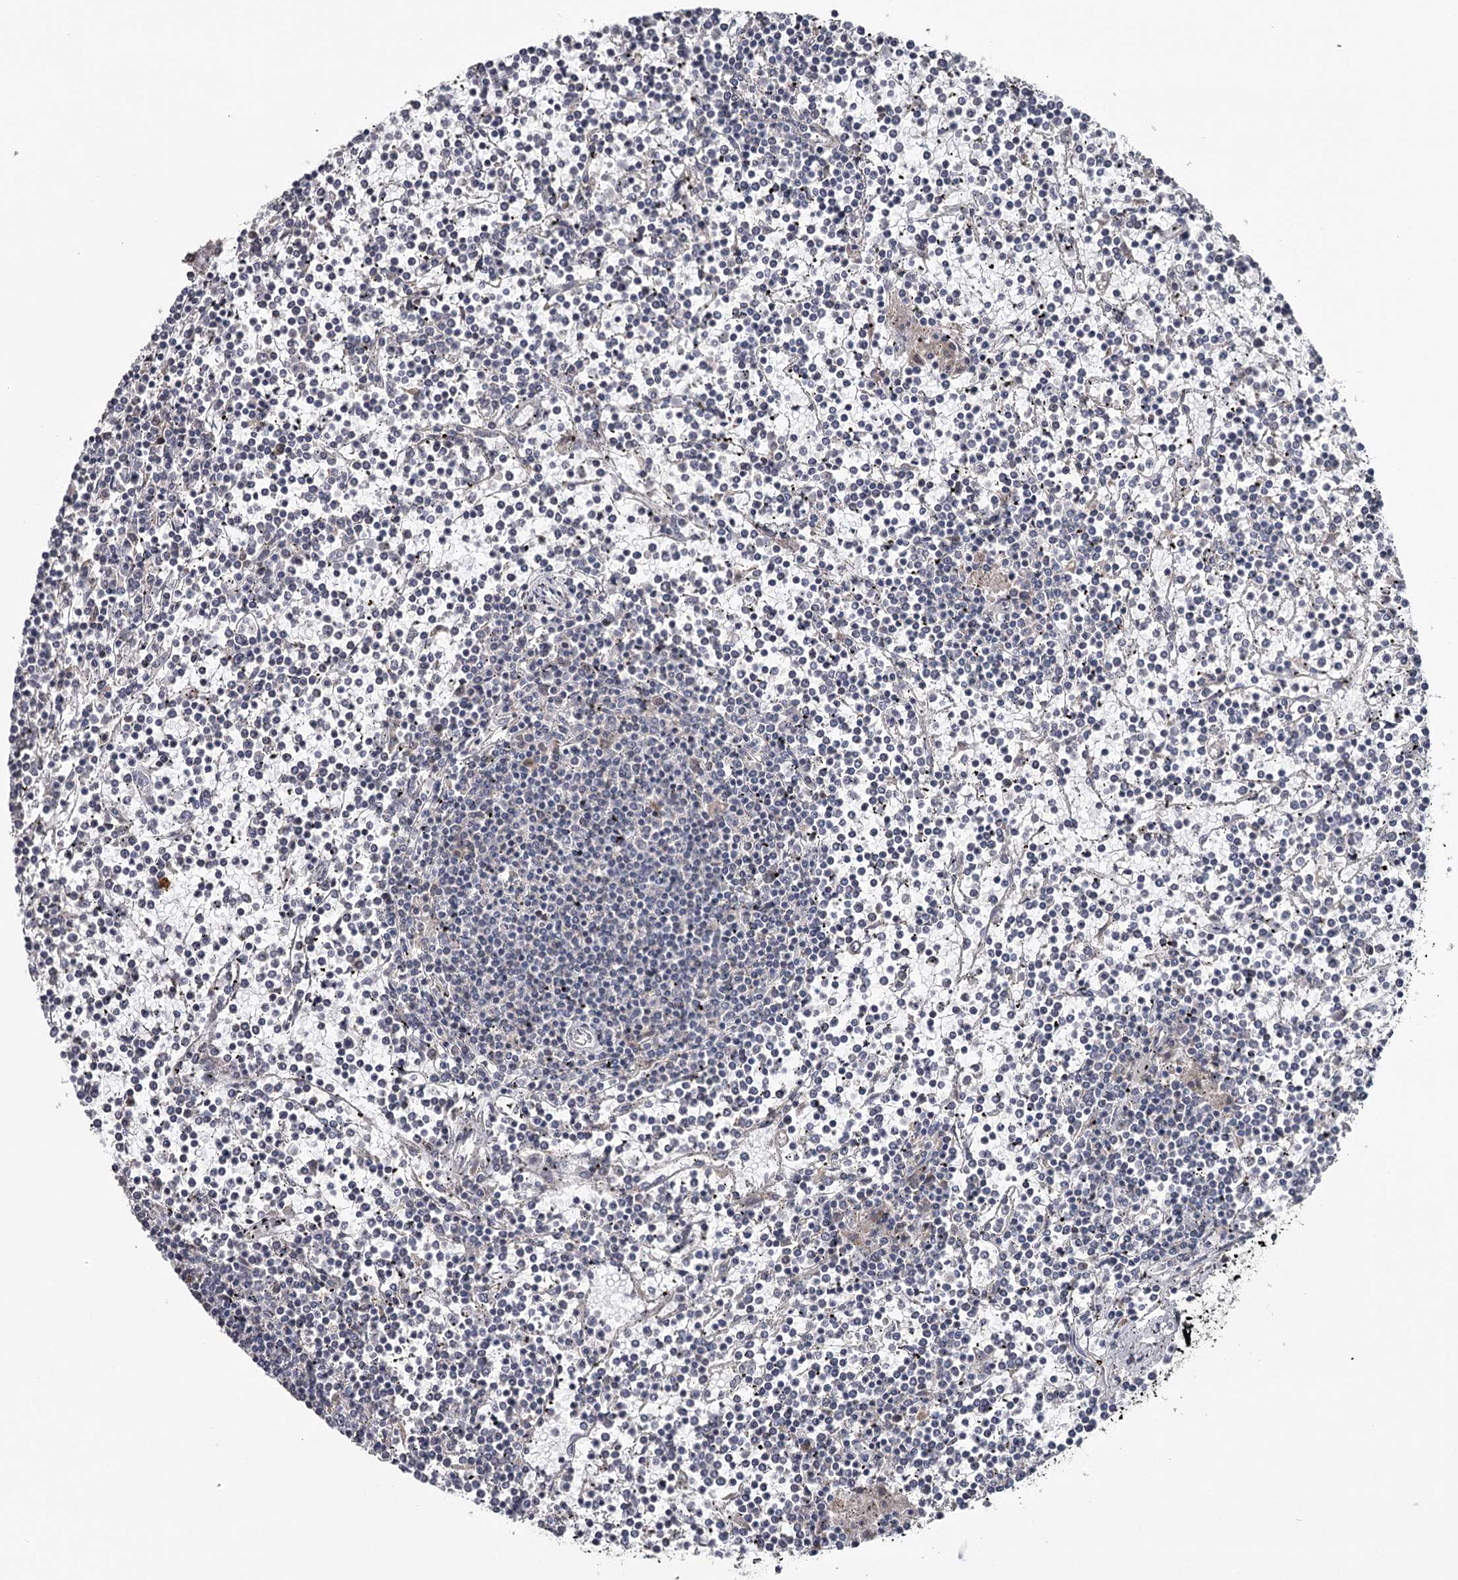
{"staining": {"intensity": "negative", "quantity": "none", "location": "none"}, "tissue": "lymphoma", "cell_type": "Tumor cells", "image_type": "cancer", "snomed": [{"axis": "morphology", "description": "Malignant lymphoma, non-Hodgkin's type, Low grade"}, {"axis": "topography", "description": "Spleen"}], "caption": "Lymphoma was stained to show a protein in brown. There is no significant positivity in tumor cells.", "gene": "GTSF1", "patient": {"sex": "female", "age": 19}}